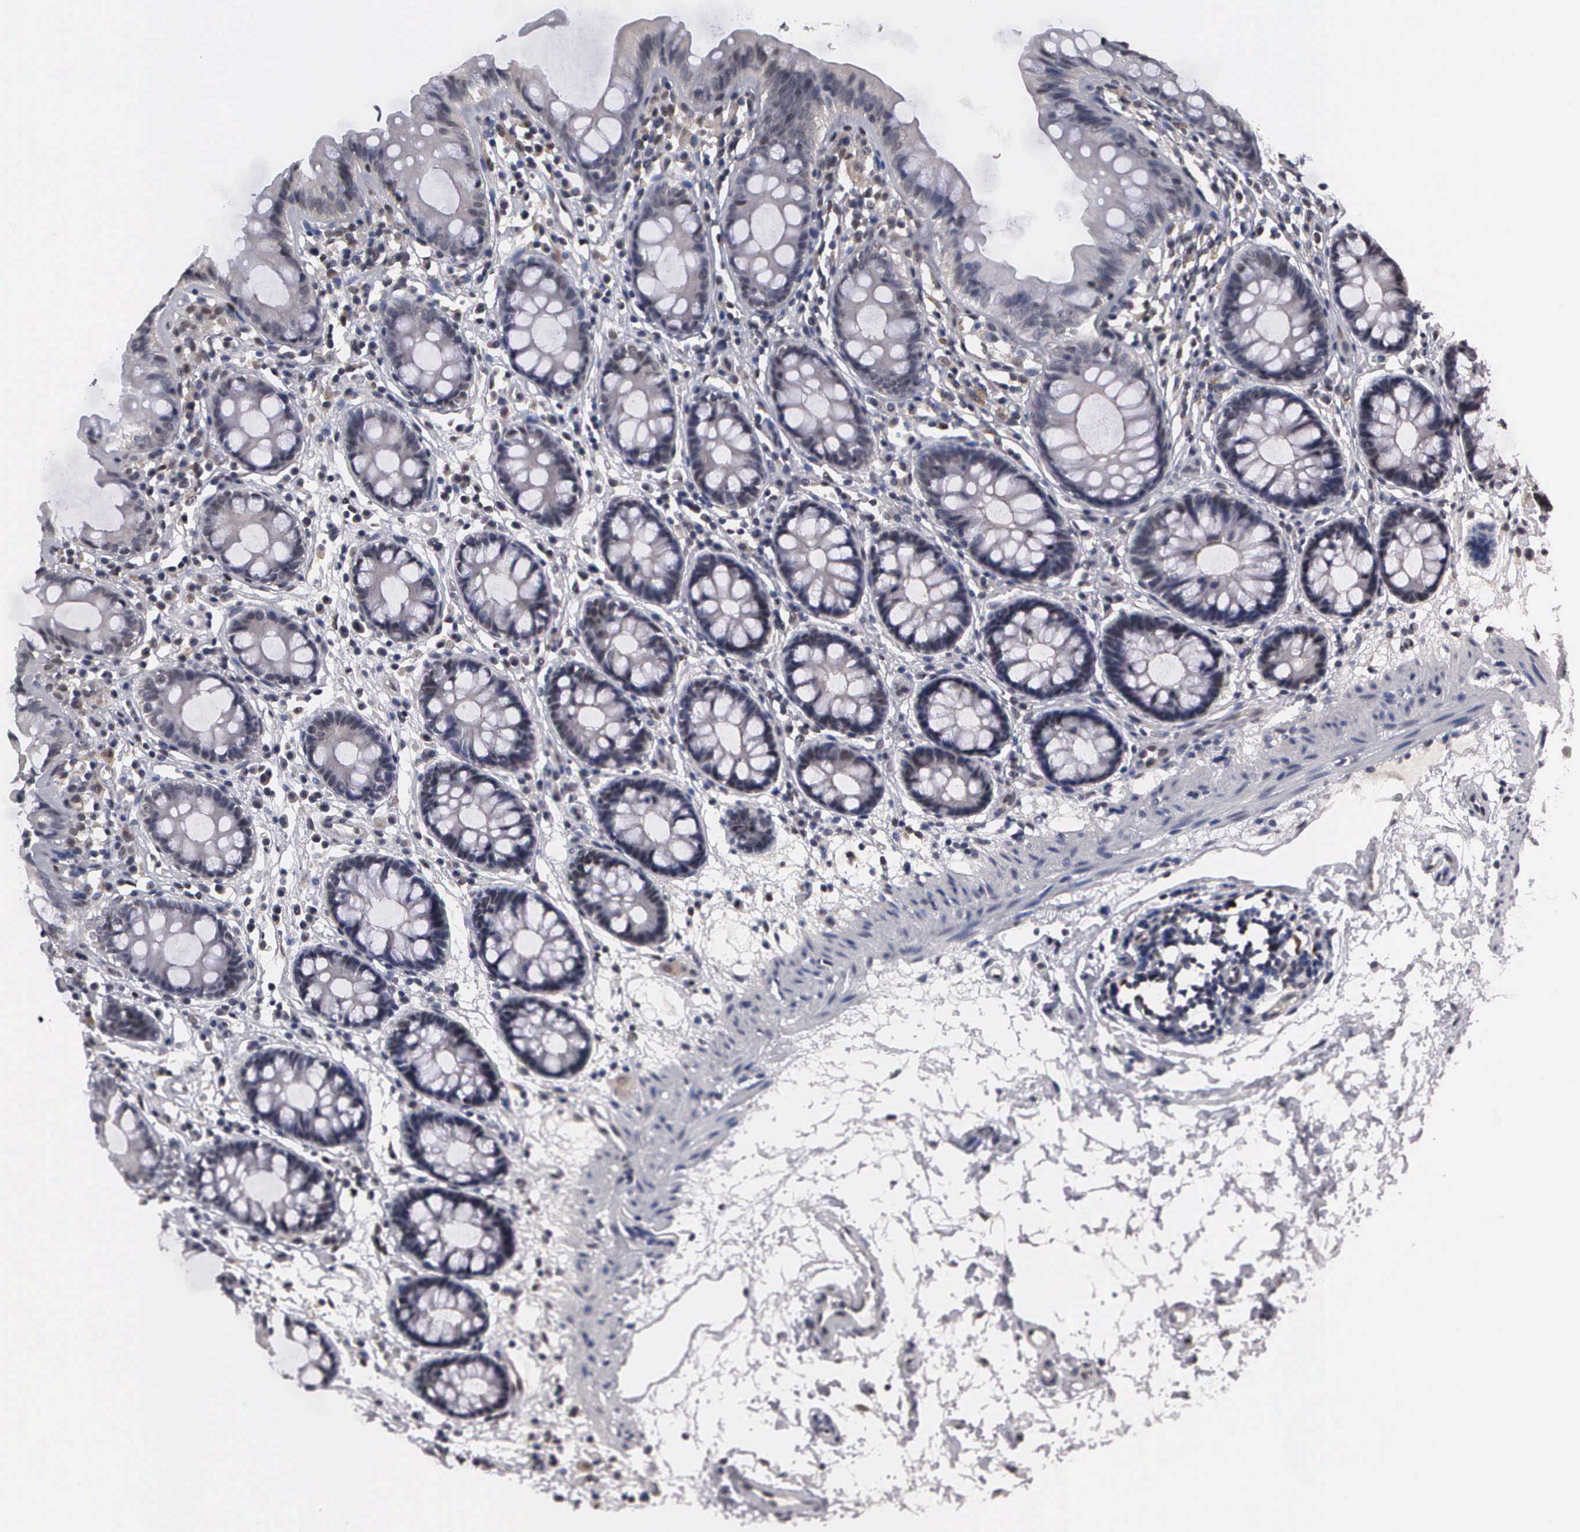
{"staining": {"intensity": "weak", "quantity": "<25%", "location": "nuclear"}, "tissue": "colon", "cell_type": "Endothelial cells", "image_type": "normal", "snomed": [{"axis": "morphology", "description": "Normal tissue, NOS"}, {"axis": "topography", "description": "Colon"}], "caption": "Immunohistochemistry of unremarkable human colon displays no positivity in endothelial cells. (Immunohistochemistry, brightfield microscopy, high magnification).", "gene": "ZBTB33", "patient": {"sex": "female", "age": 52}}